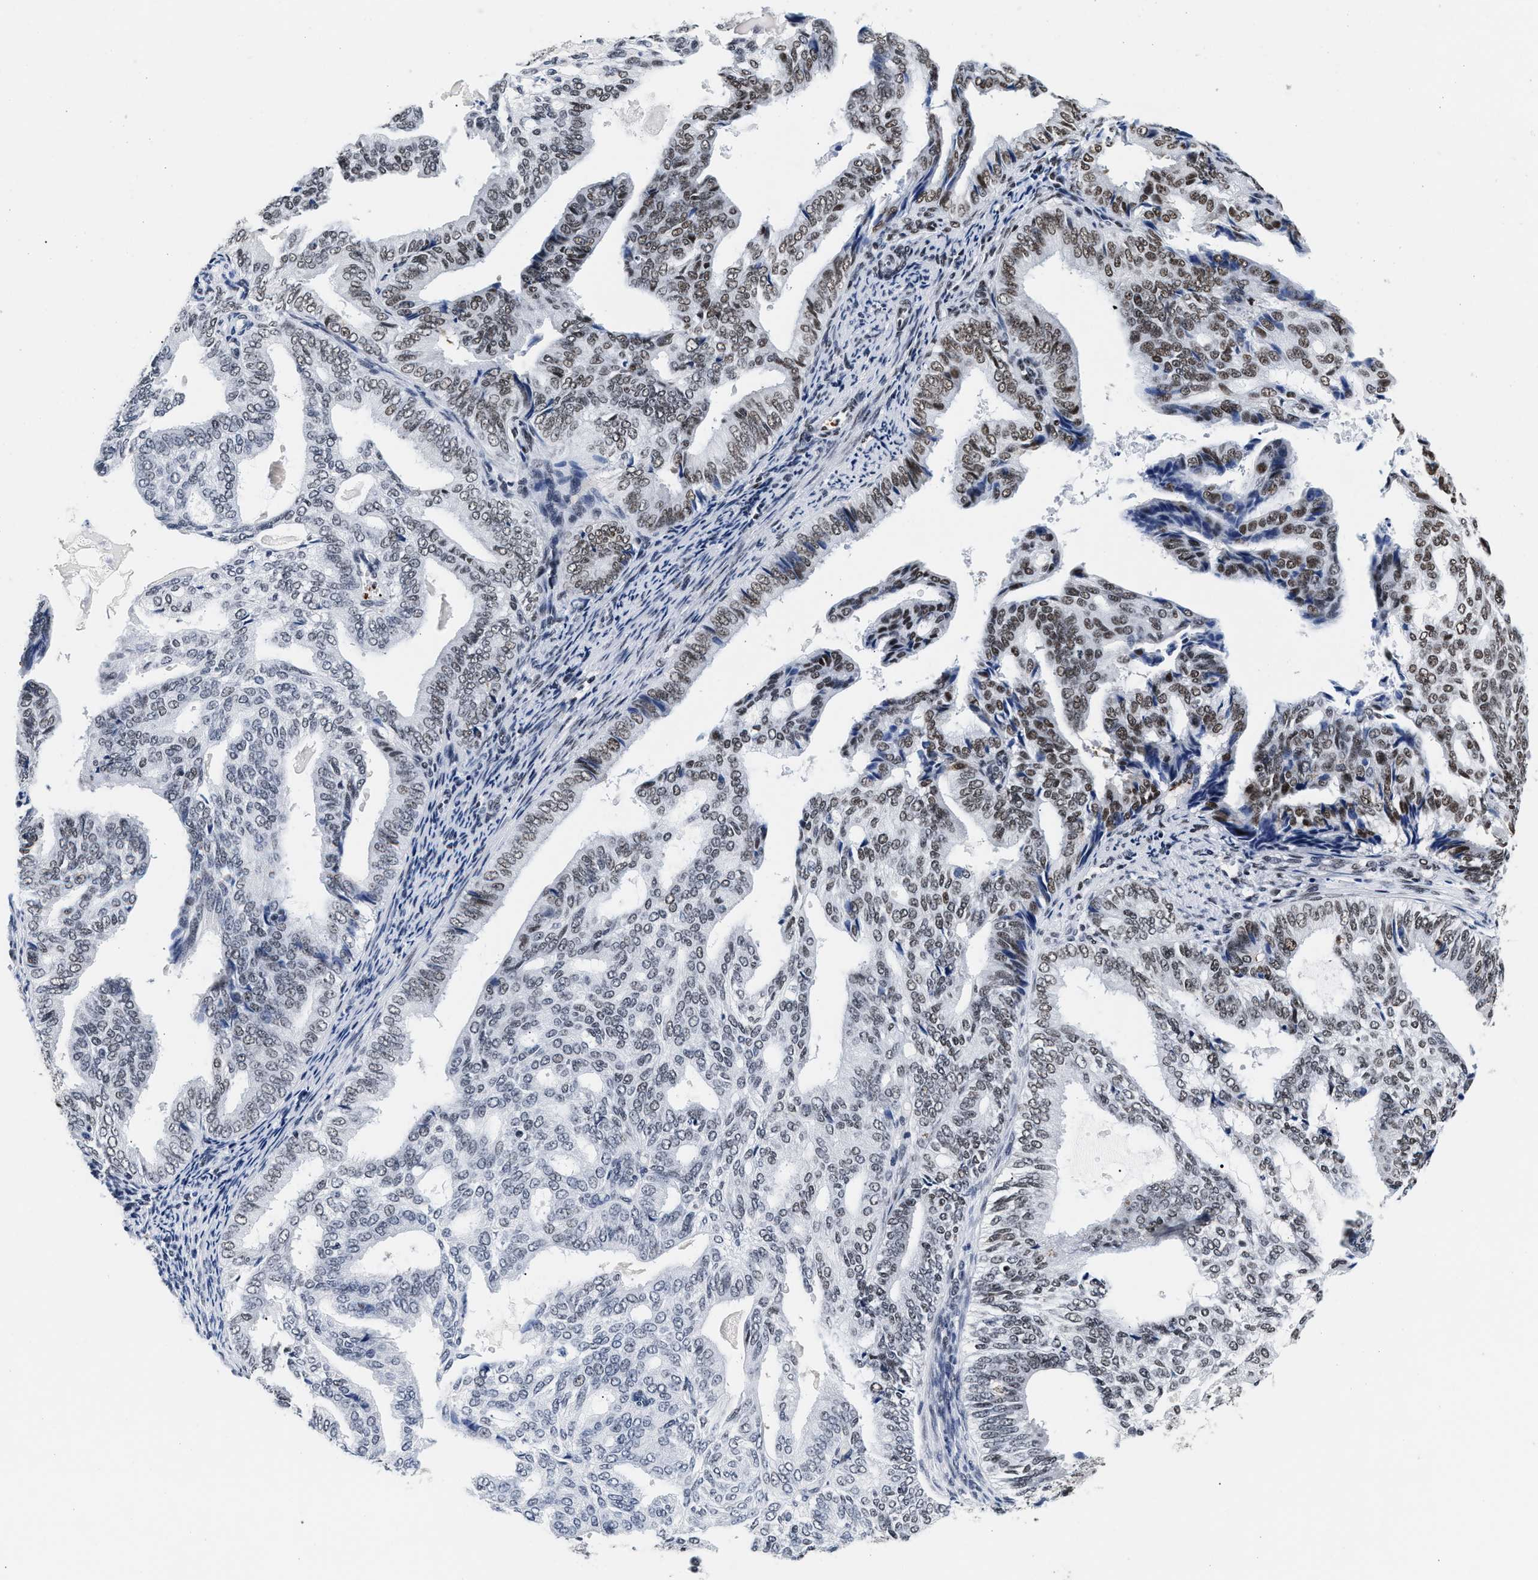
{"staining": {"intensity": "moderate", "quantity": "<25%", "location": "nuclear"}, "tissue": "endometrial cancer", "cell_type": "Tumor cells", "image_type": "cancer", "snomed": [{"axis": "morphology", "description": "Adenocarcinoma, NOS"}, {"axis": "topography", "description": "Endometrium"}], "caption": "Moderate nuclear expression is present in approximately <25% of tumor cells in endometrial cancer. The staining was performed using DAB (3,3'-diaminobenzidine), with brown indicating positive protein expression. Nuclei are stained blue with hematoxylin.", "gene": "RAD21", "patient": {"sex": "female", "age": 58}}